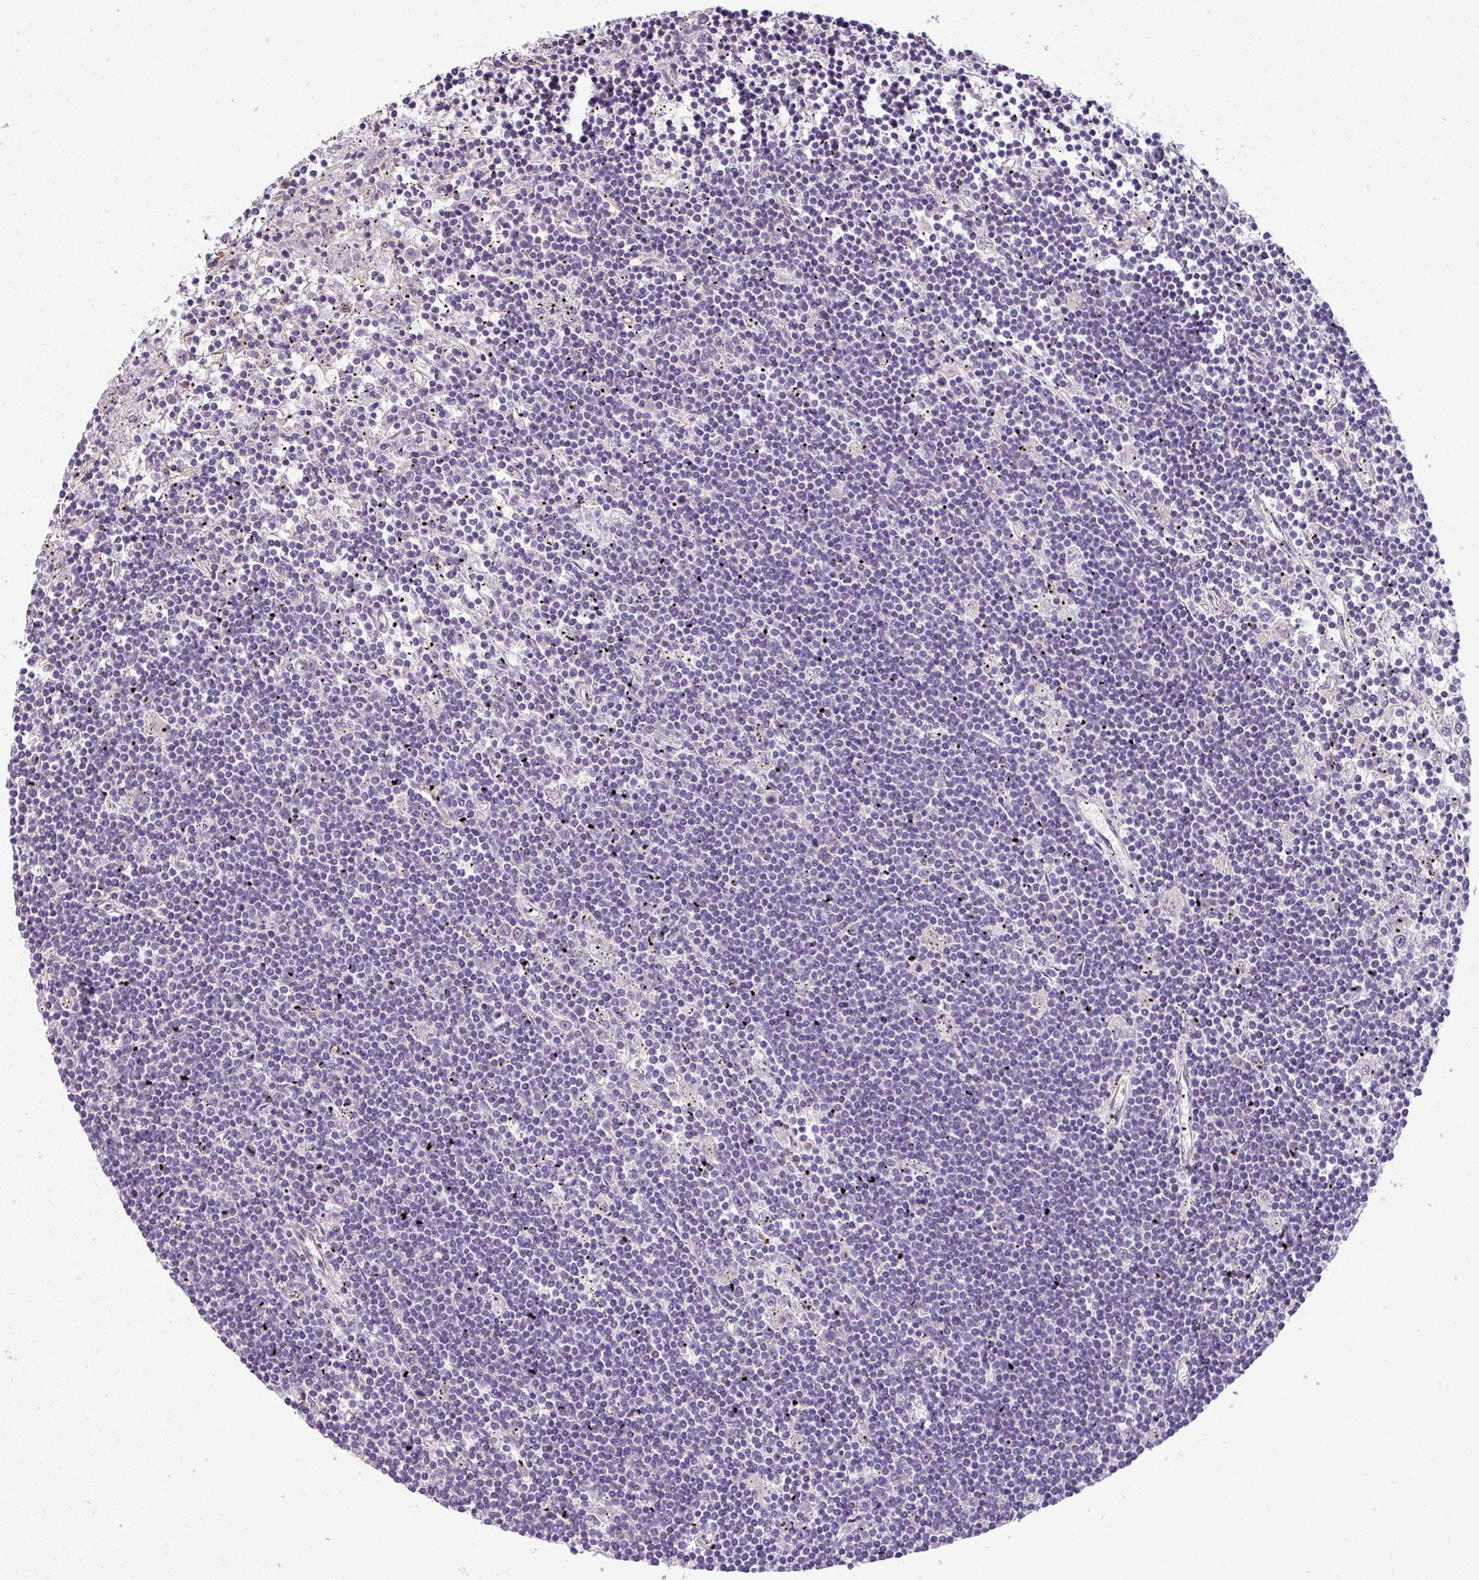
{"staining": {"intensity": "negative", "quantity": "none", "location": "none"}, "tissue": "lymphoma", "cell_type": "Tumor cells", "image_type": "cancer", "snomed": [{"axis": "morphology", "description": "Malignant lymphoma, non-Hodgkin's type, Low grade"}, {"axis": "topography", "description": "Spleen"}], "caption": "Tumor cells are negative for protein expression in human malignant lymphoma, non-Hodgkin's type (low-grade).", "gene": "PALS2", "patient": {"sex": "male", "age": 76}}